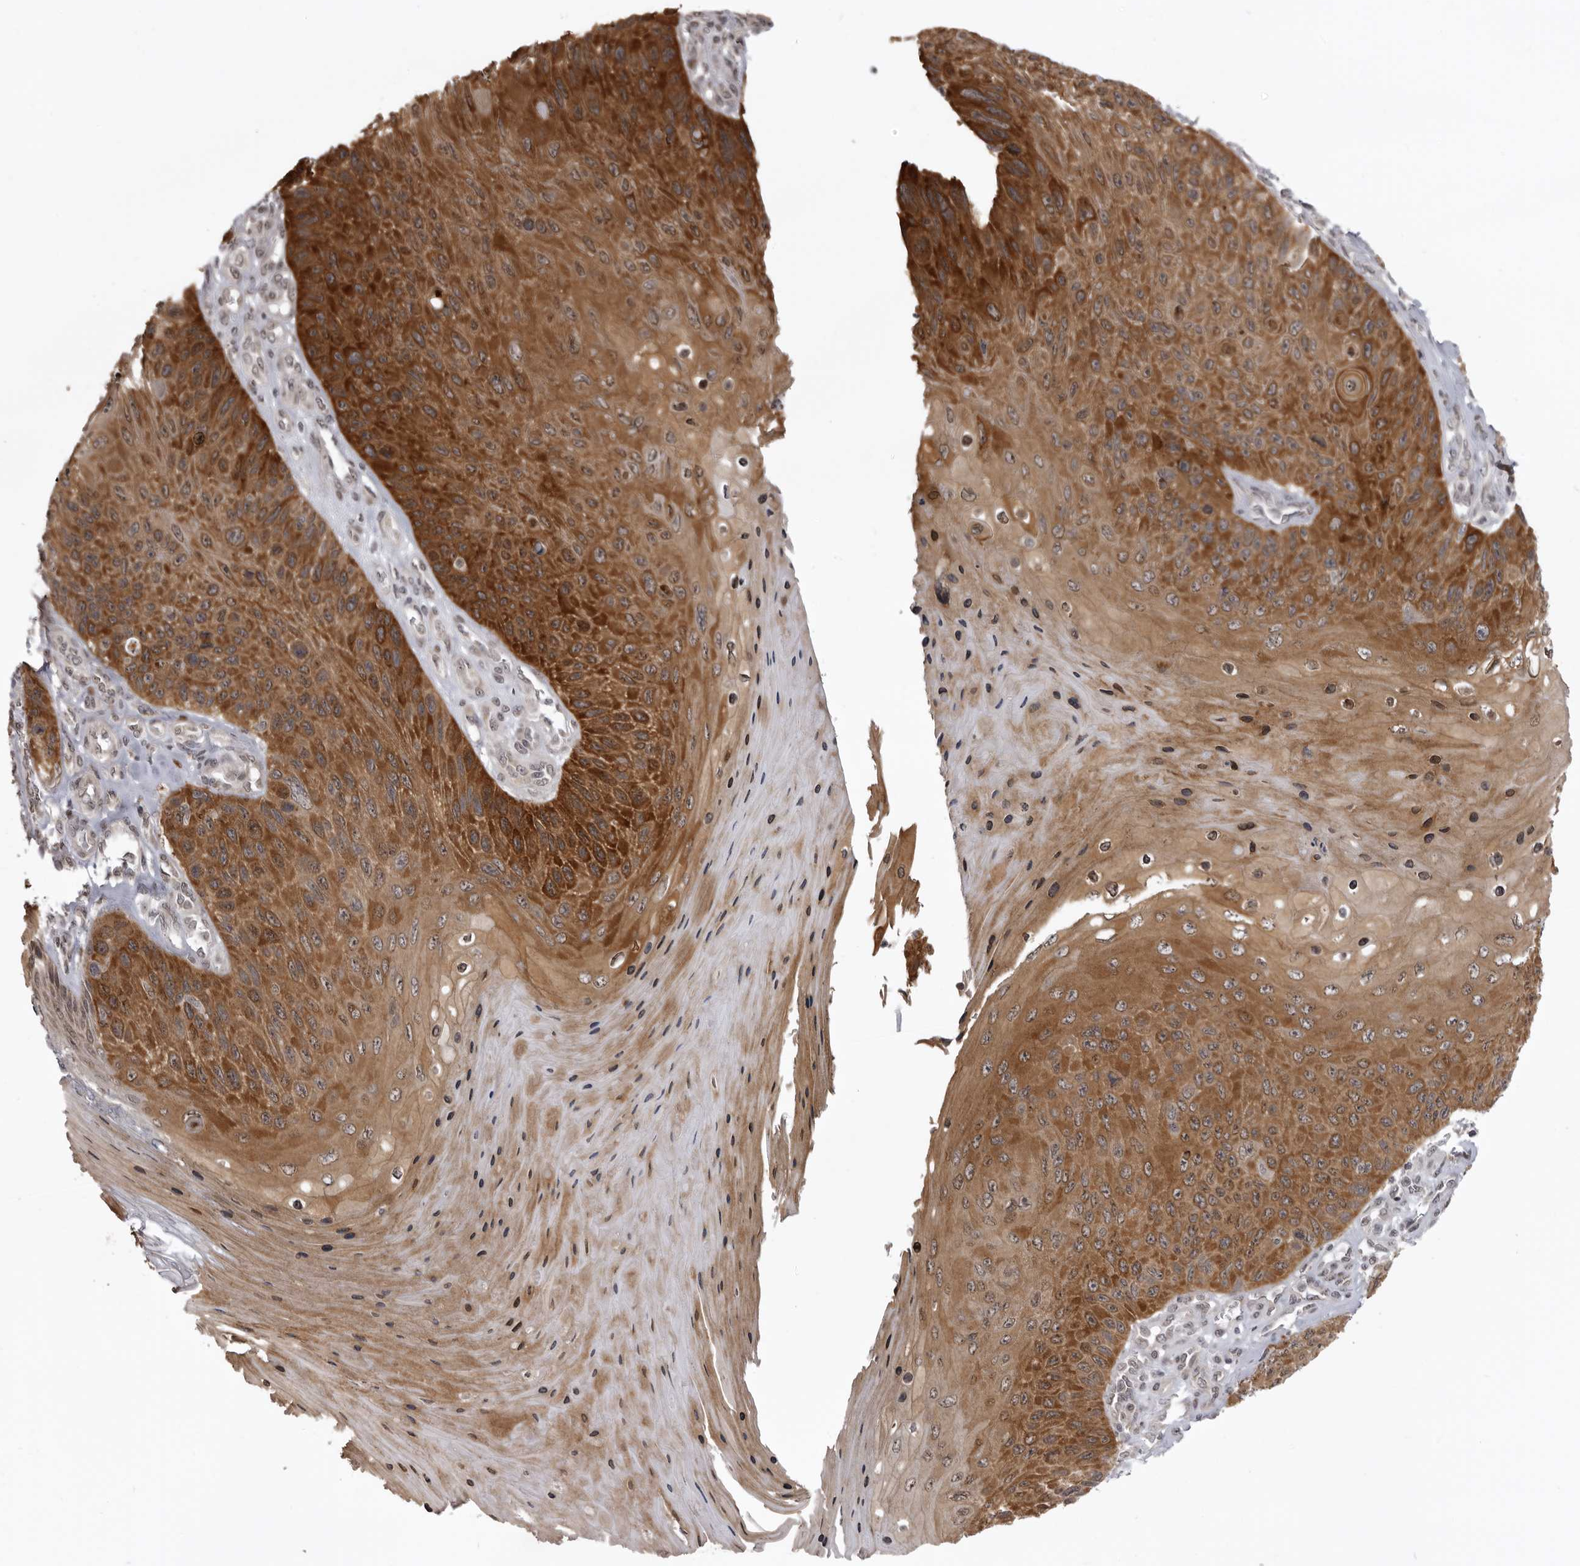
{"staining": {"intensity": "strong", "quantity": ">75%", "location": "cytoplasmic/membranous"}, "tissue": "skin cancer", "cell_type": "Tumor cells", "image_type": "cancer", "snomed": [{"axis": "morphology", "description": "Squamous cell carcinoma, NOS"}, {"axis": "topography", "description": "Skin"}], "caption": "Immunohistochemical staining of skin cancer exhibits high levels of strong cytoplasmic/membranous staining in about >75% of tumor cells.", "gene": "C1orf109", "patient": {"sex": "female", "age": 88}}